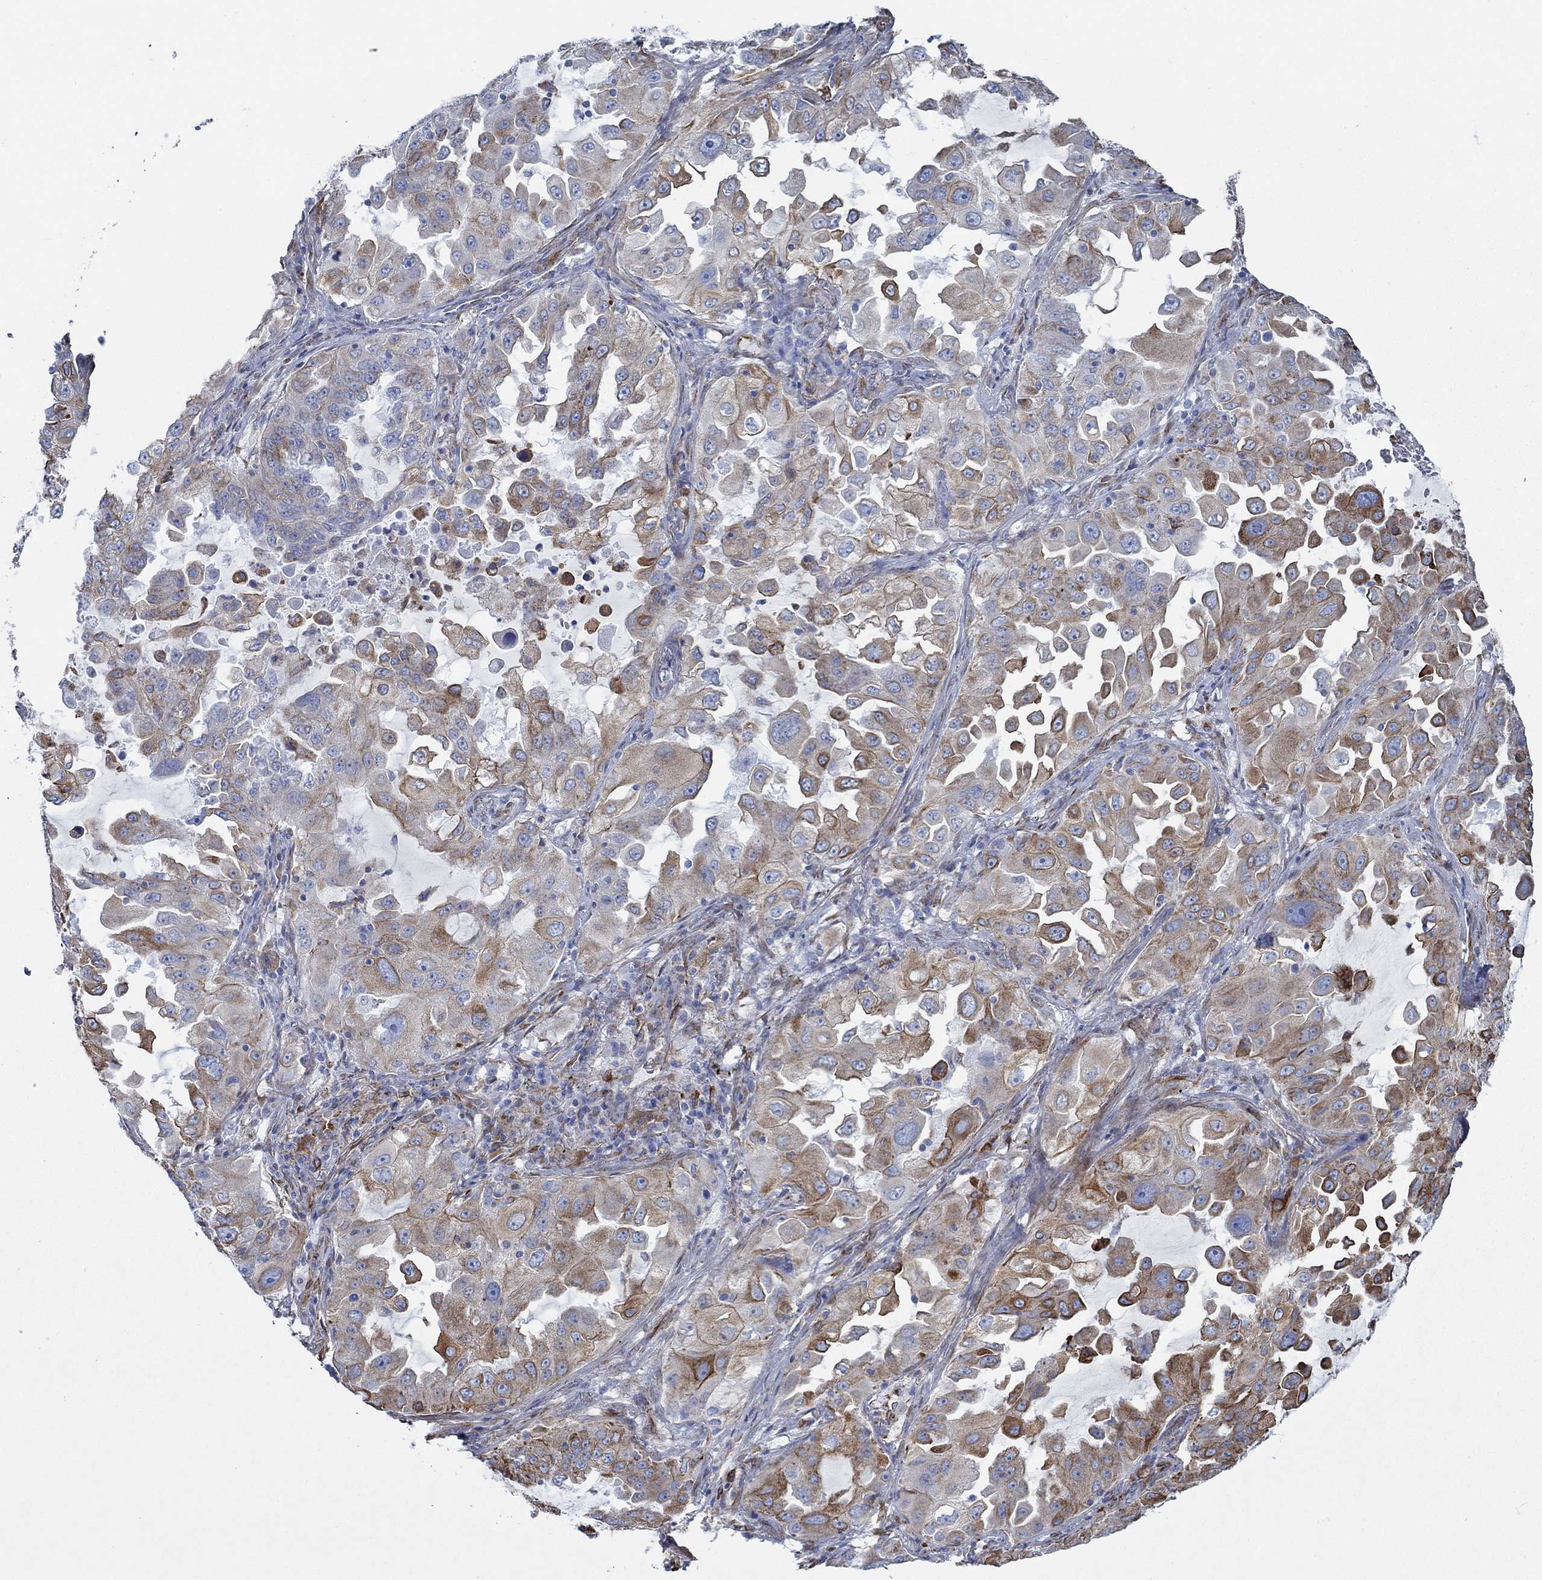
{"staining": {"intensity": "strong", "quantity": "<25%", "location": "cytoplasmic/membranous"}, "tissue": "lung cancer", "cell_type": "Tumor cells", "image_type": "cancer", "snomed": [{"axis": "morphology", "description": "Adenocarcinoma, NOS"}, {"axis": "topography", "description": "Lung"}], "caption": "Human adenocarcinoma (lung) stained with a brown dye demonstrates strong cytoplasmic/membranous positive expression in approximately <25% of tumor cells.", "gene": "STC2", "patient": {"sex": "female", "age": 61}}